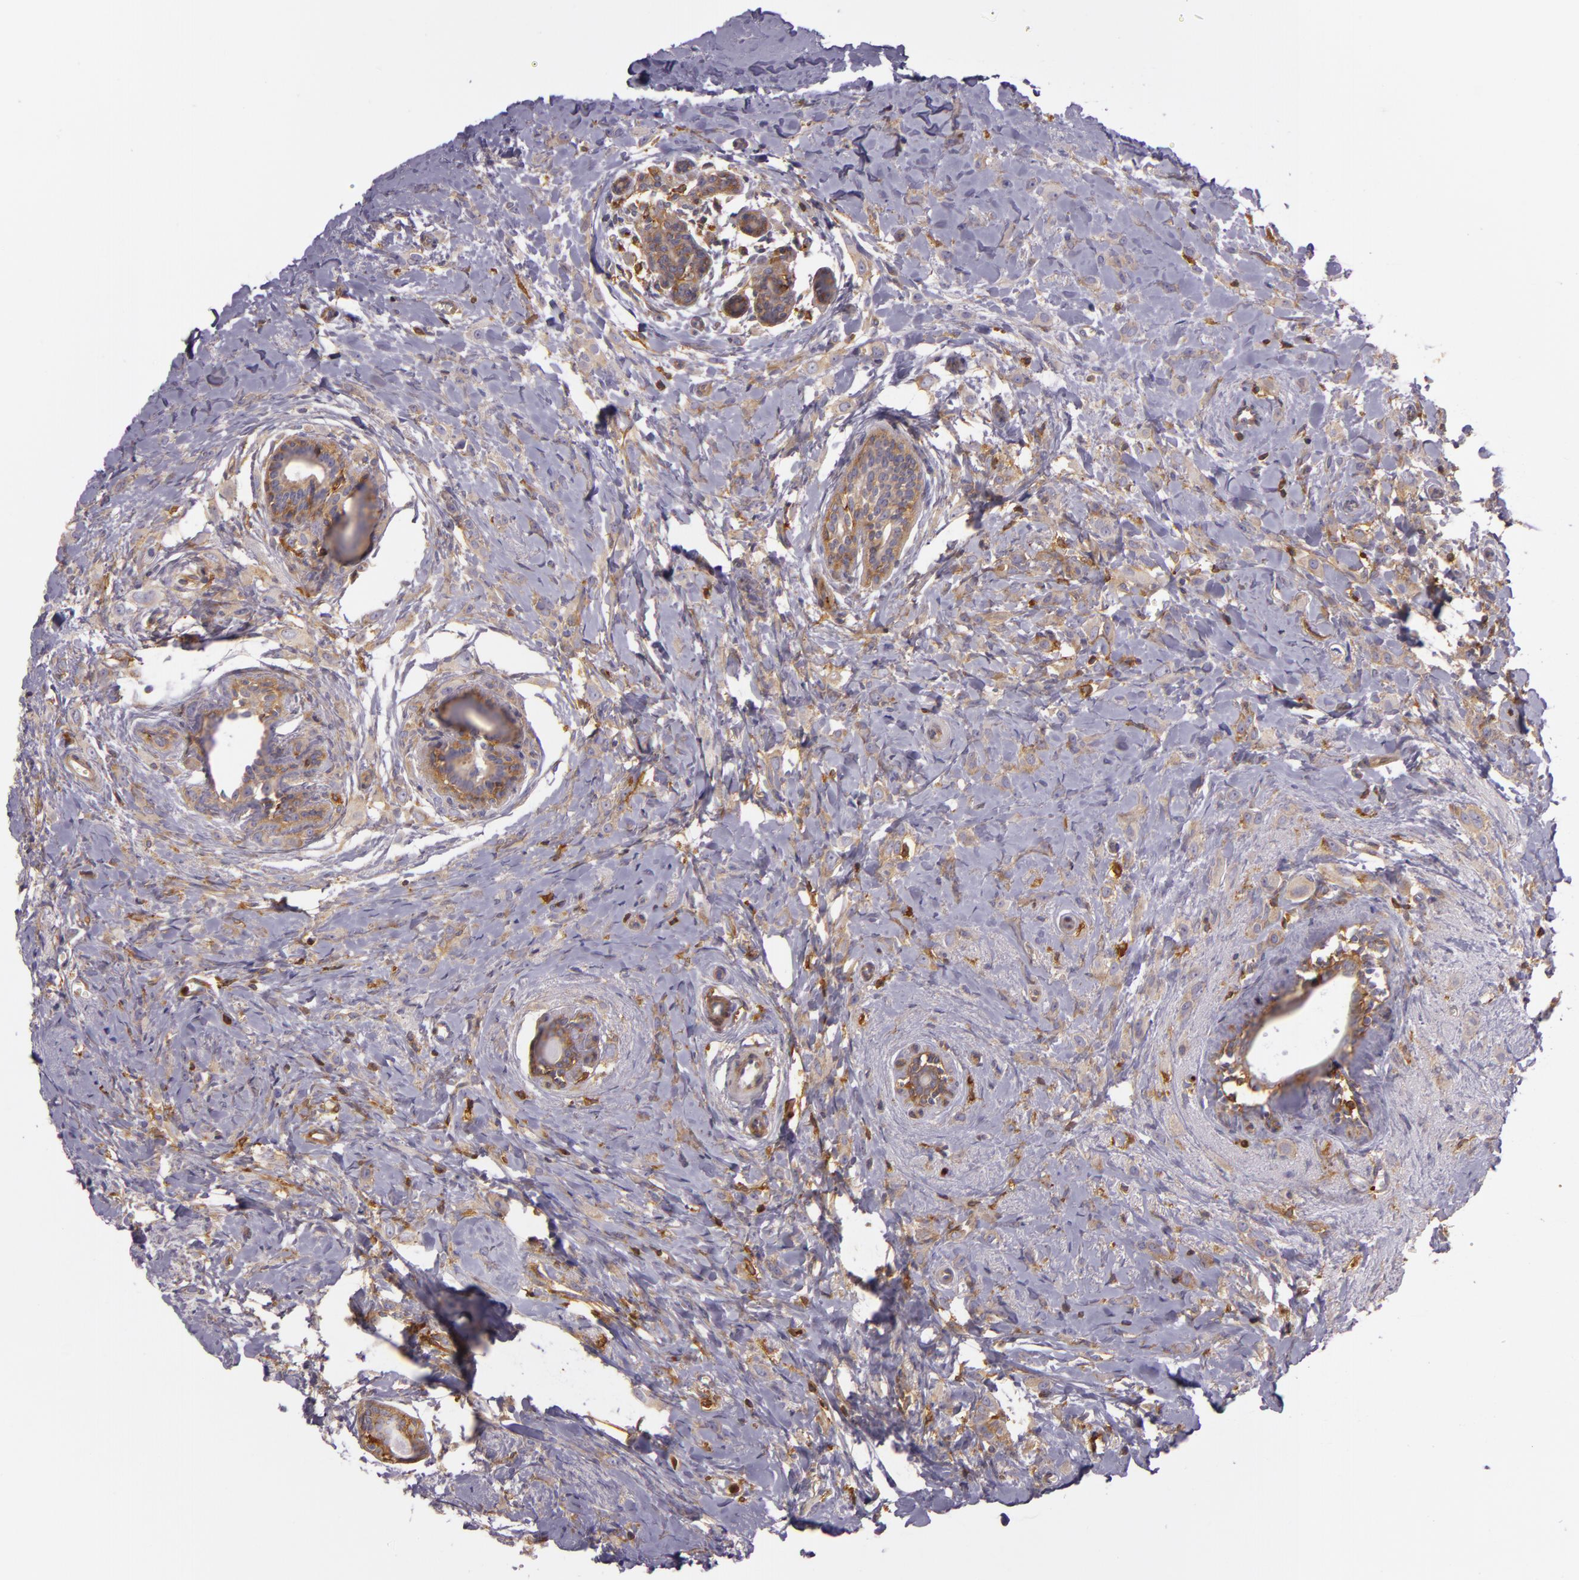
{"staining": {"intensity": "moderate", "quantity": ">75%", "location": "cytoplasmic/membranous"}, "tissue": "breast cancer", "cell_type": "Tumor cells", "image_type": "cancer", "snomed": [{"axis": "morphology", "description": "Lobular carcinoma"}, {"axis": "topography", "description": "Breast"}], "caption": "Immunohistochemistry (IHC) (DAB) staining of human lobular carcinoma (breast) displays moderate cytoplasmic/membranous protein staining in about >75% of tumor cells. (Brightfield microscopy of DAB IHC at high magnification).", "gene": "TLN1", "patient": {"sex": "female", "age": 57}}